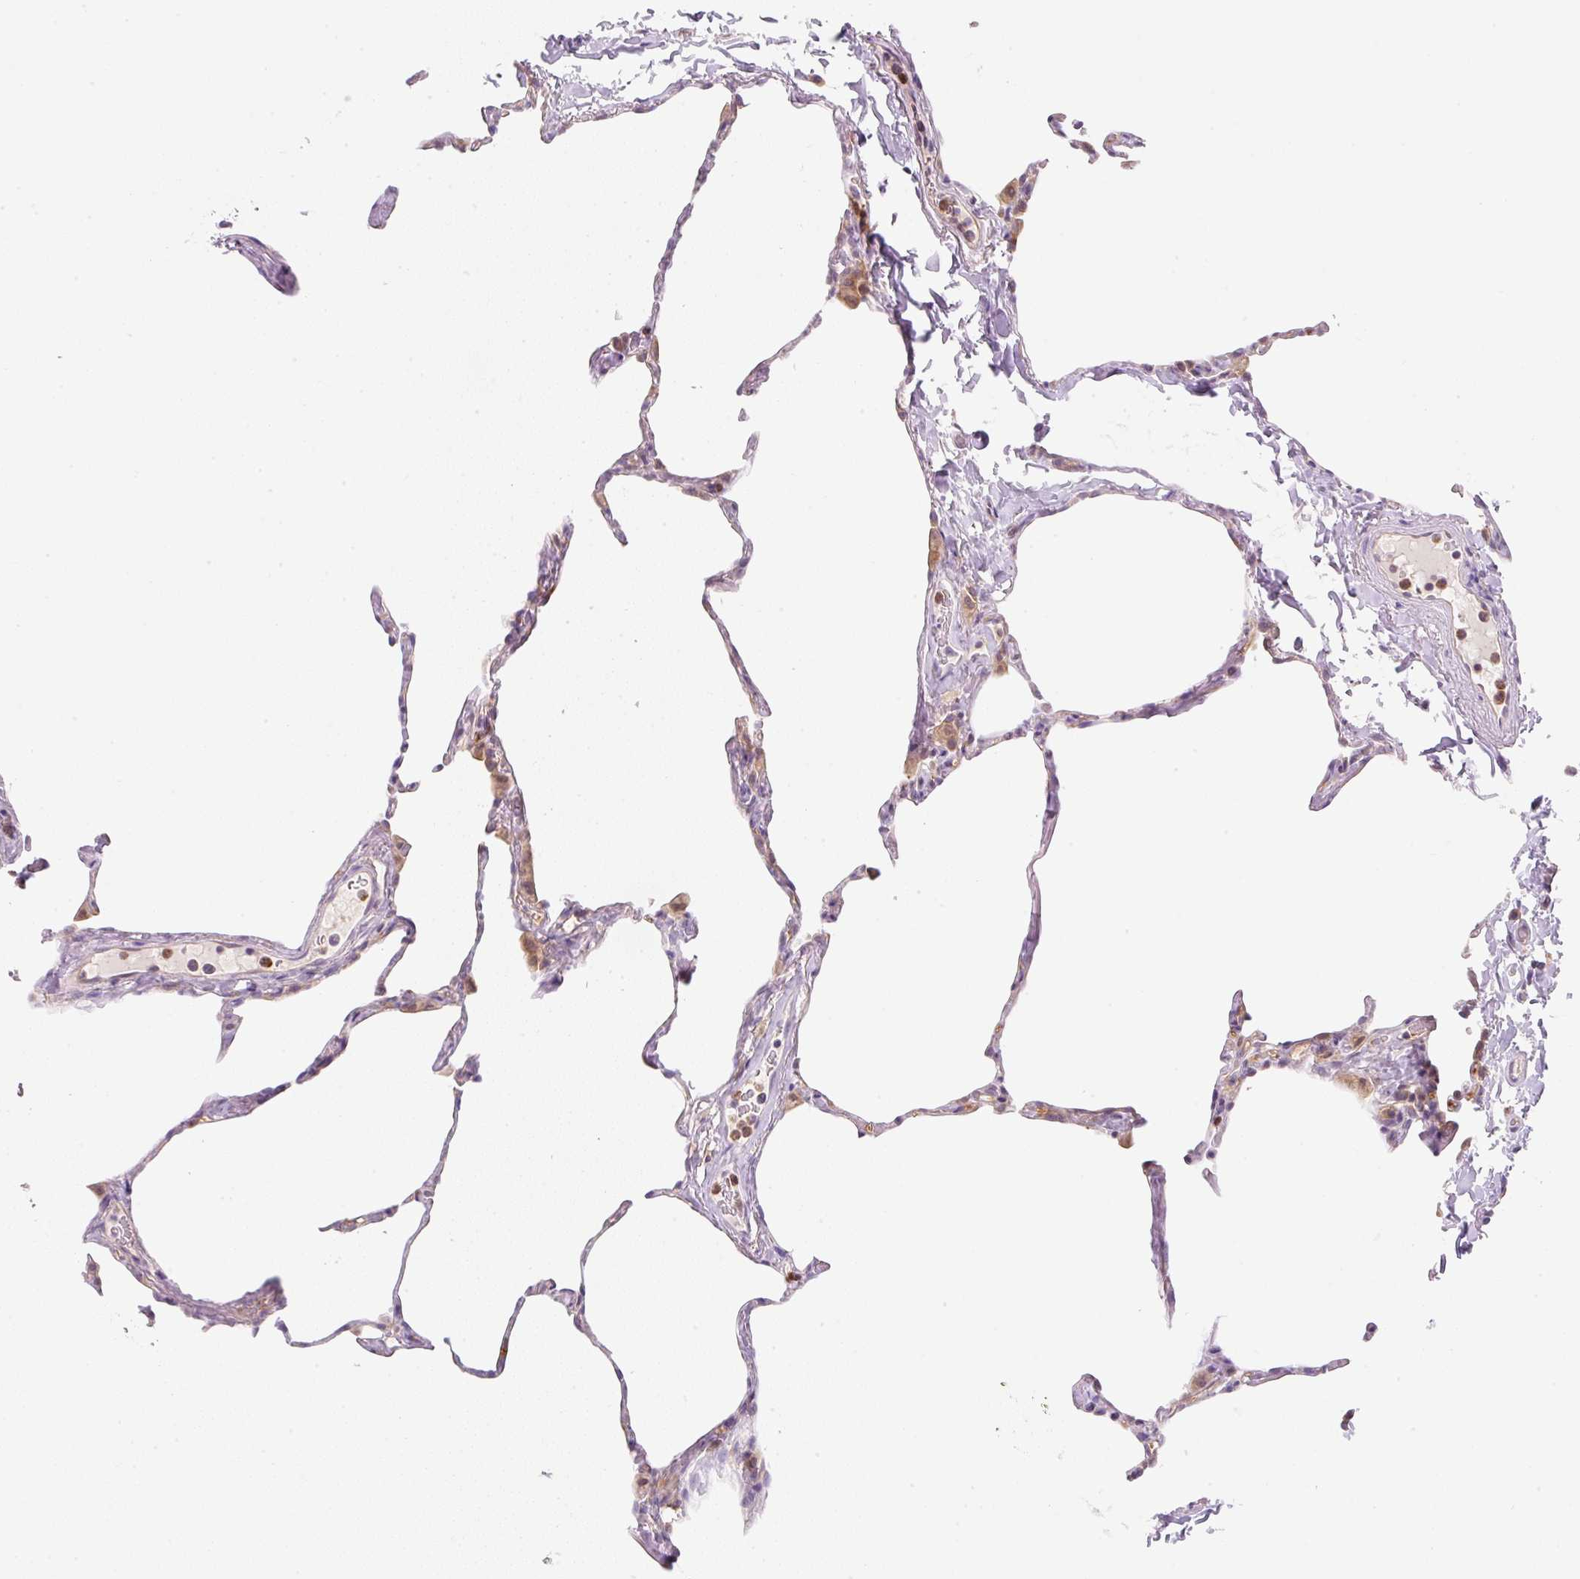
{"staining": {"intensity": "weak", "quantity": "25%-75%", "location": "cytoplasmic/membranous"}, "tissue": "lung", "cell_type": "Alveolar cells", "image_type": "normal", "snomed": [{"axis": "morphology", "description": "Normal tissue, NOS"}, {"axis": "topography", "description": "Lung"}], "caption": "Protein staining by immunohistochemistry demonstrates weak cytoplasmic/membranous positivity in approximately 25%-75% of alveolar cells in unremarkable lung.", "gene": "OMA1", "patient": {"sex": "male", "age": 65}}